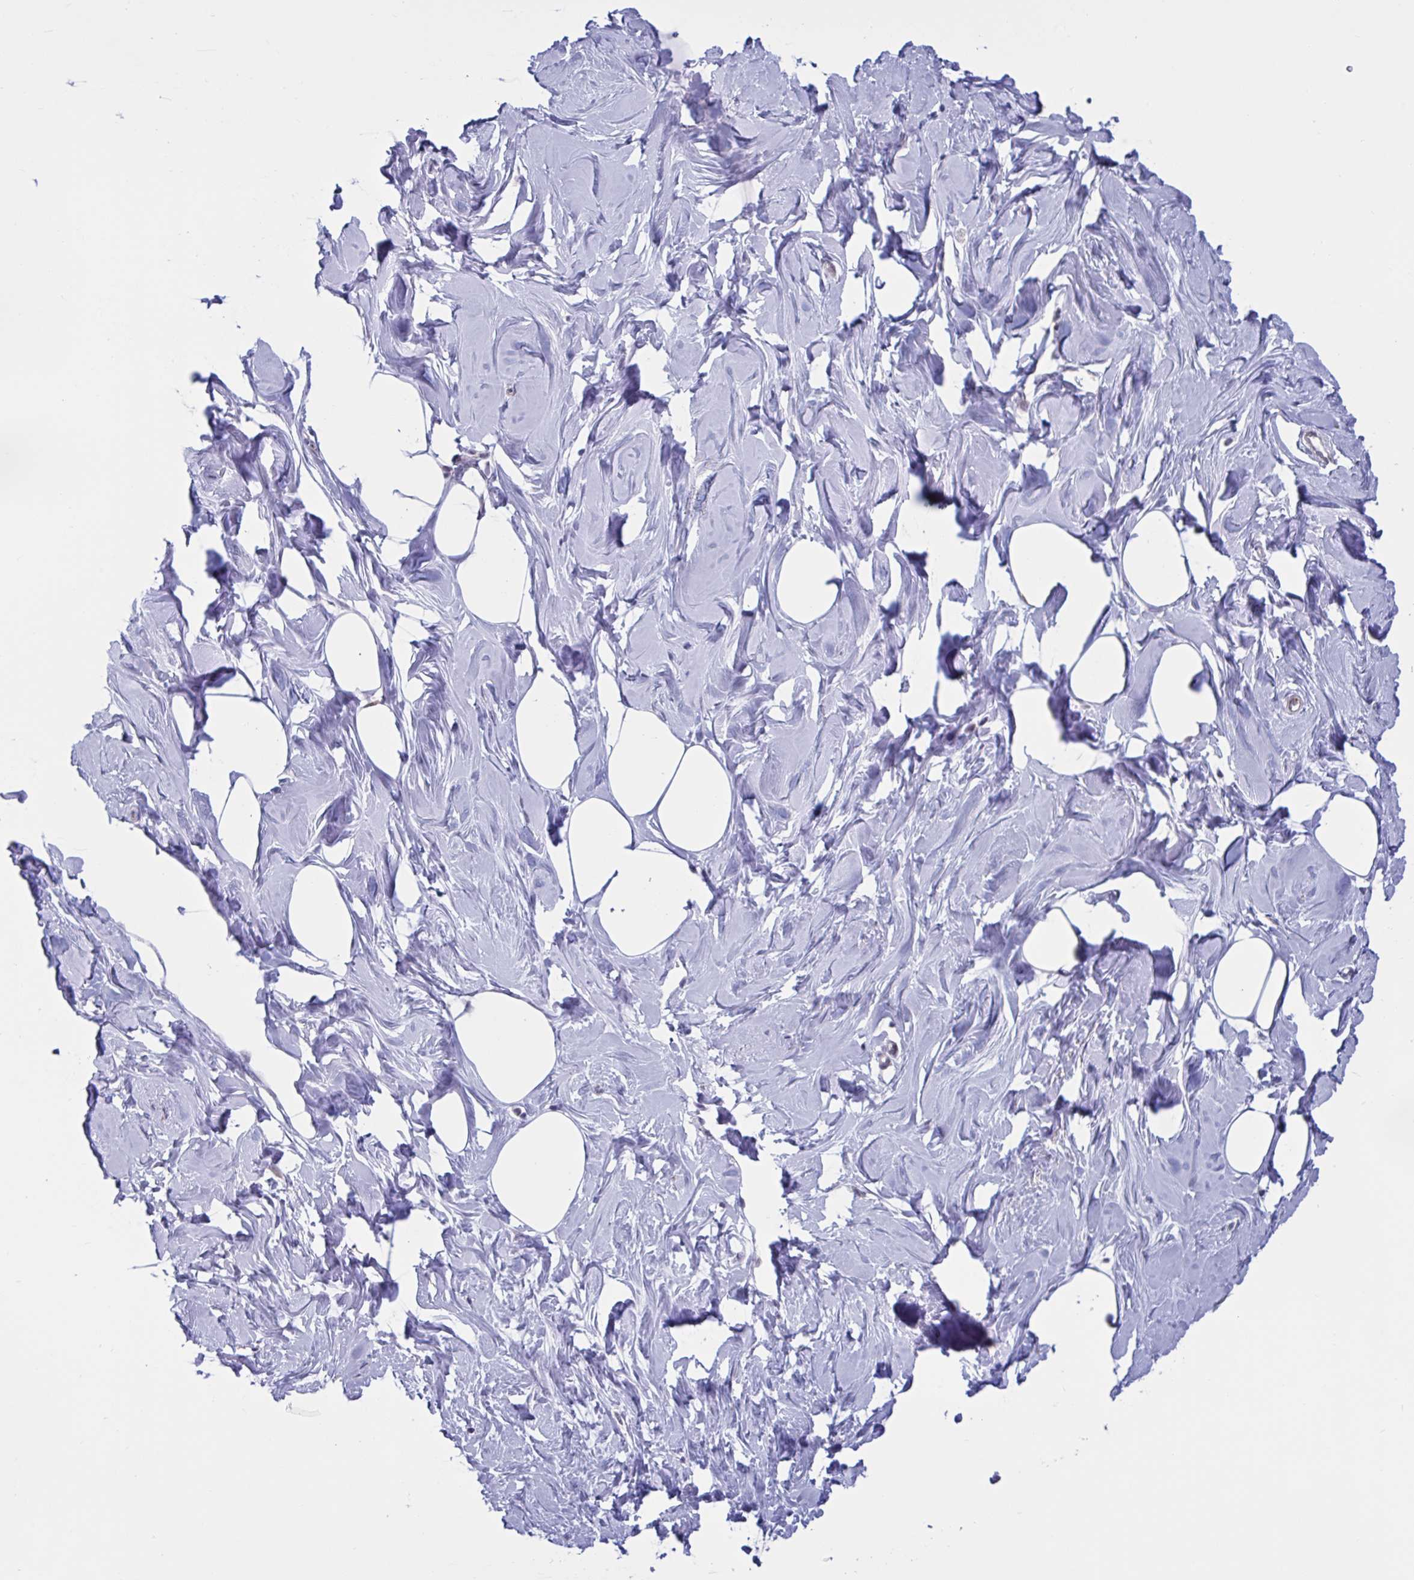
{"staining": {"intensity": "negative", "quantity": "none", "location": "none"}, "tissue": "breast", "cell_type": "Adipocytes", "image_type": "normal", "snomed": [{"axis": "morphology", "description": "Normal tissue, NOS"}, {"axis": "topography", "description": "Breast"}], "caption": "Human breast stained for a protein using IHC demonstrates no expression in adipocytes.", "gene": "DOCK11", "patient": {"sex": "female", "age": 27}}